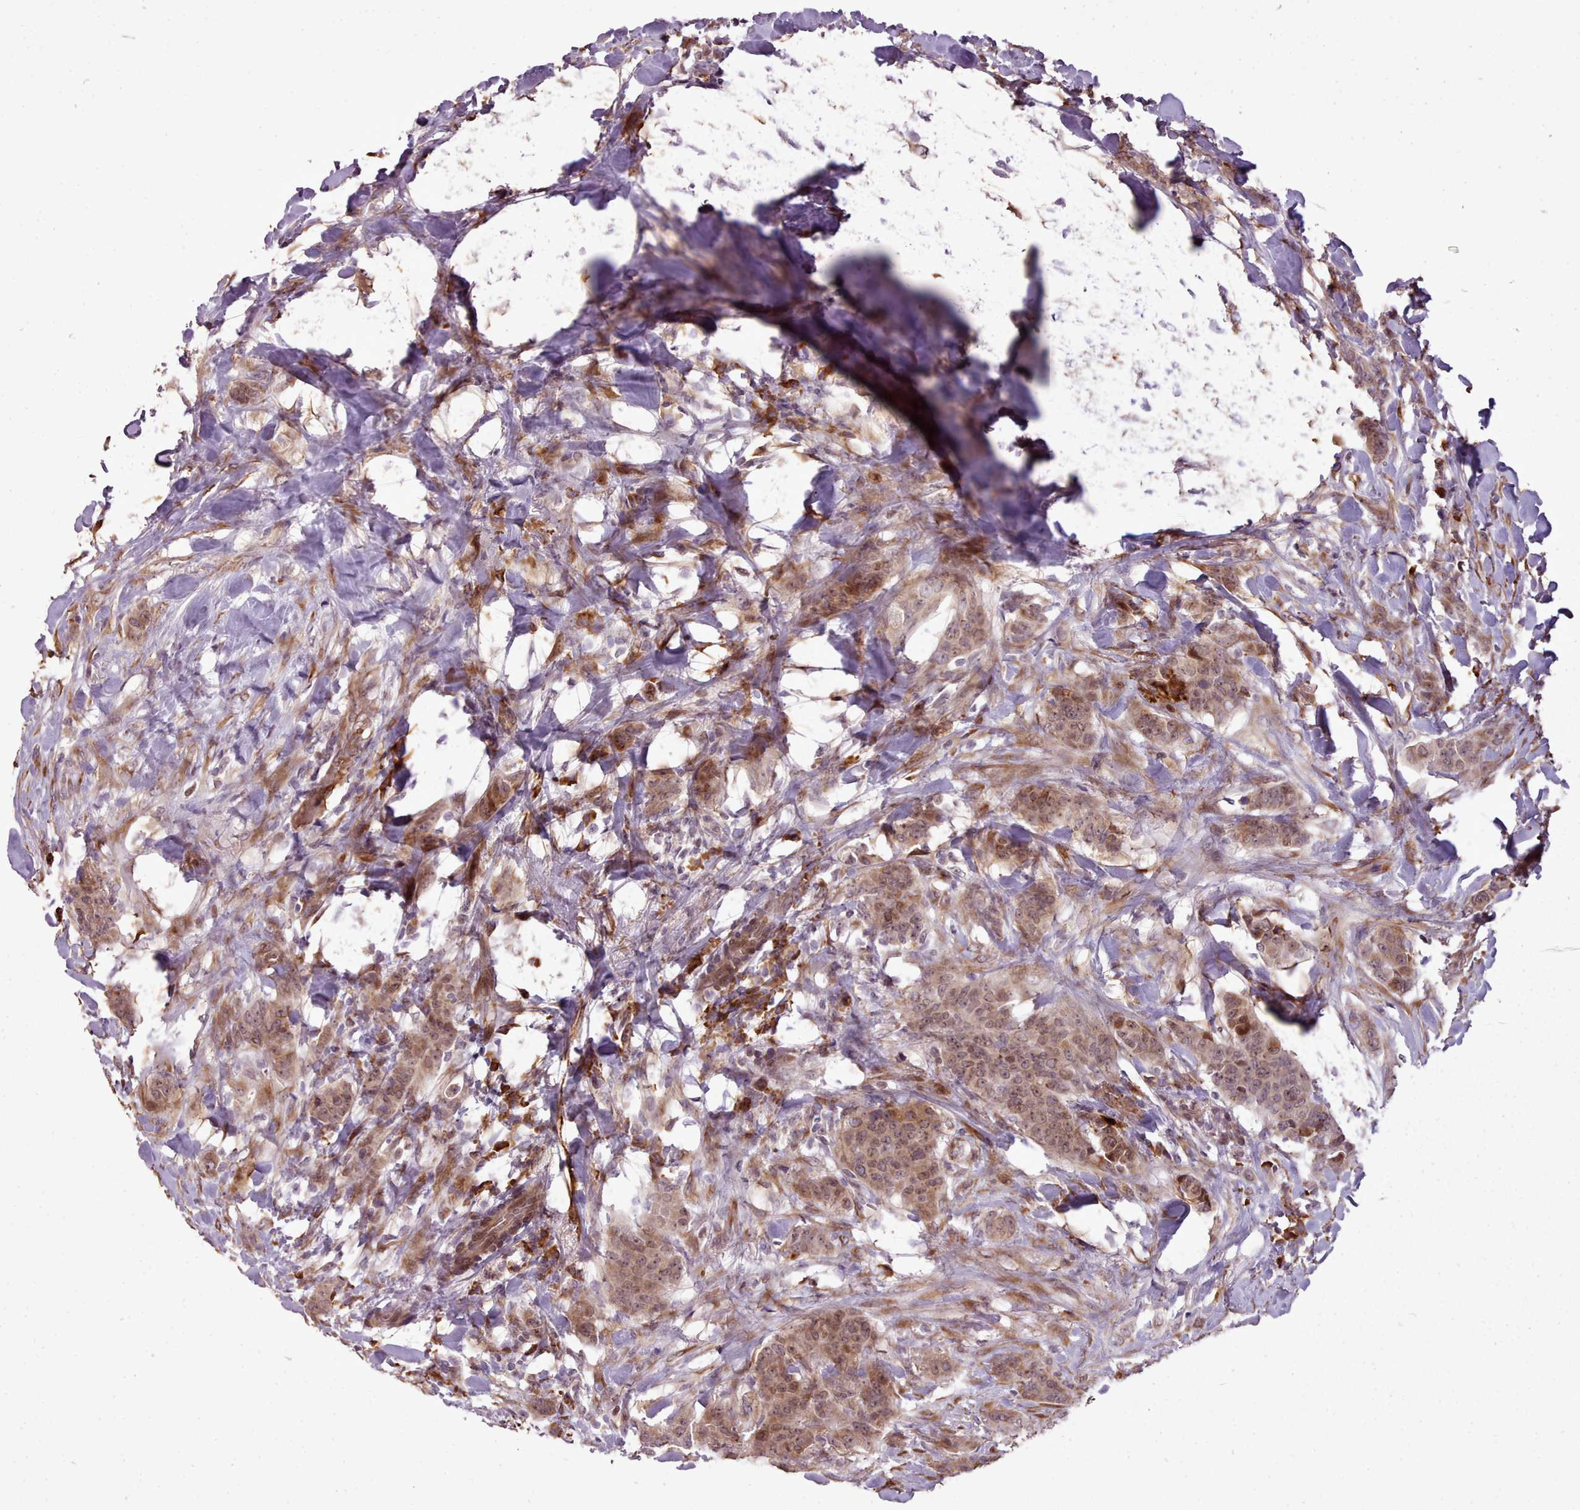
{"staining": {"intensity": "moderate", "quantity": ">75%", "location": "cytoplasmic/membranous,nuclear"}, "tissue": "breast cancer", "cell_type": "Tumor cells", "image_type": "cancer", "snomed": [{"axis": "morphology", "description": "Duct carcinoma"}, {"axis": "topography", "description": "Breast"}], "caption": "Invasive ductal carcinoma (breast) stained for a protein exhibits moderate cytoplasmic/membranous and nuclear positivity in tumor cells.", "gene": "CABP1", "patient": {"sex": "female", "age": 40}}